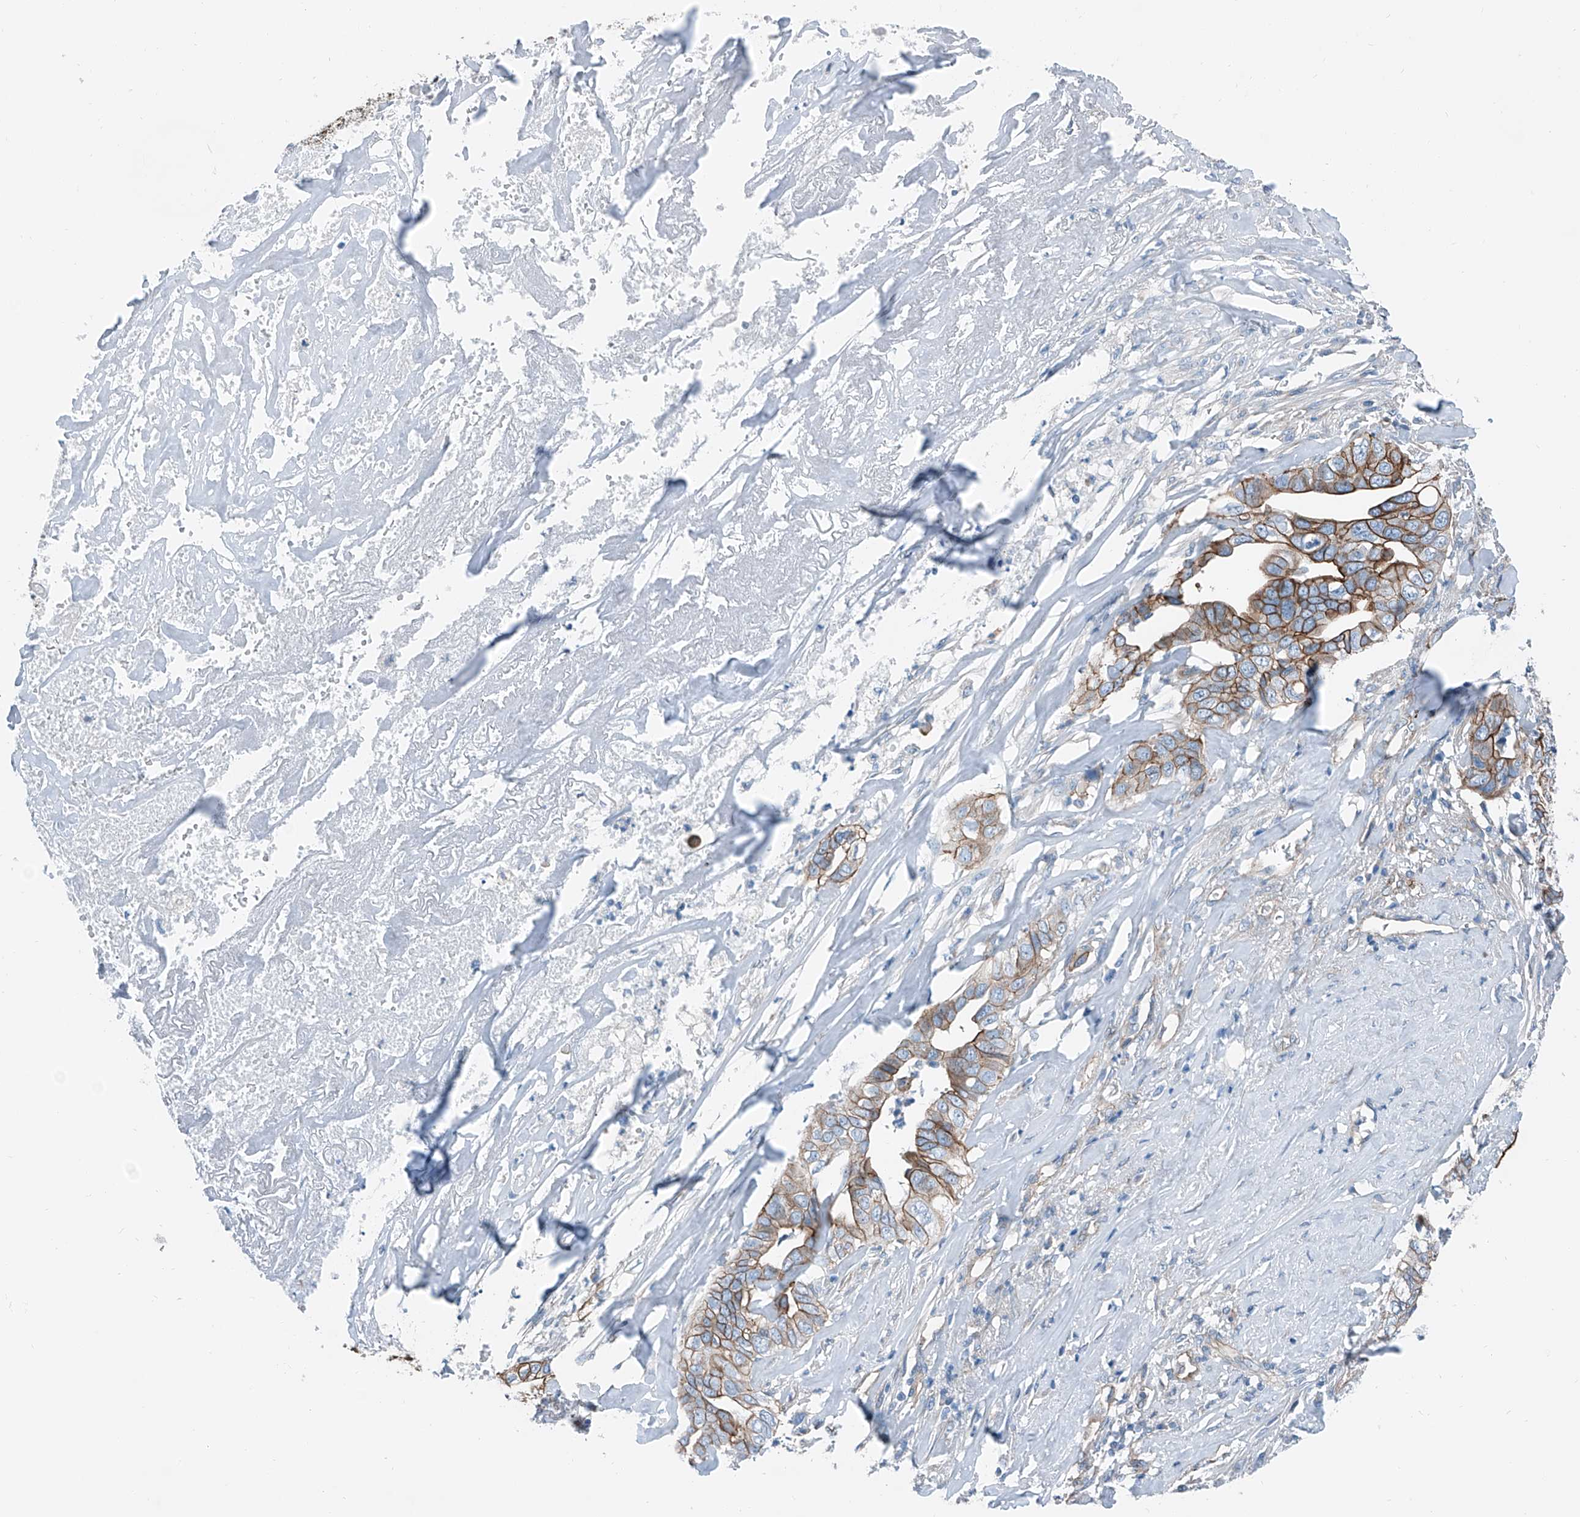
{"staining": {"intensity": "strong", "quantity": ">75%", "location": "cytoplasmic/membranous"}, "tissue": "liver cancer", "cell_type": "Tumor cells", "image_type": "cancer", "snomed": [{"axis": "morphology", "description": "Cholangiocarcinoma"}, {"axis": "topography", "description": "Liver"}], "caption": "Protein expression analysis of human liver cholangiocarcinoma reveals strong cytoplasmic/membranous staining in approximately >75% of tumor cells.", "gene": "THEMIS2", "patient": {"sex": "female", "age": 79}}